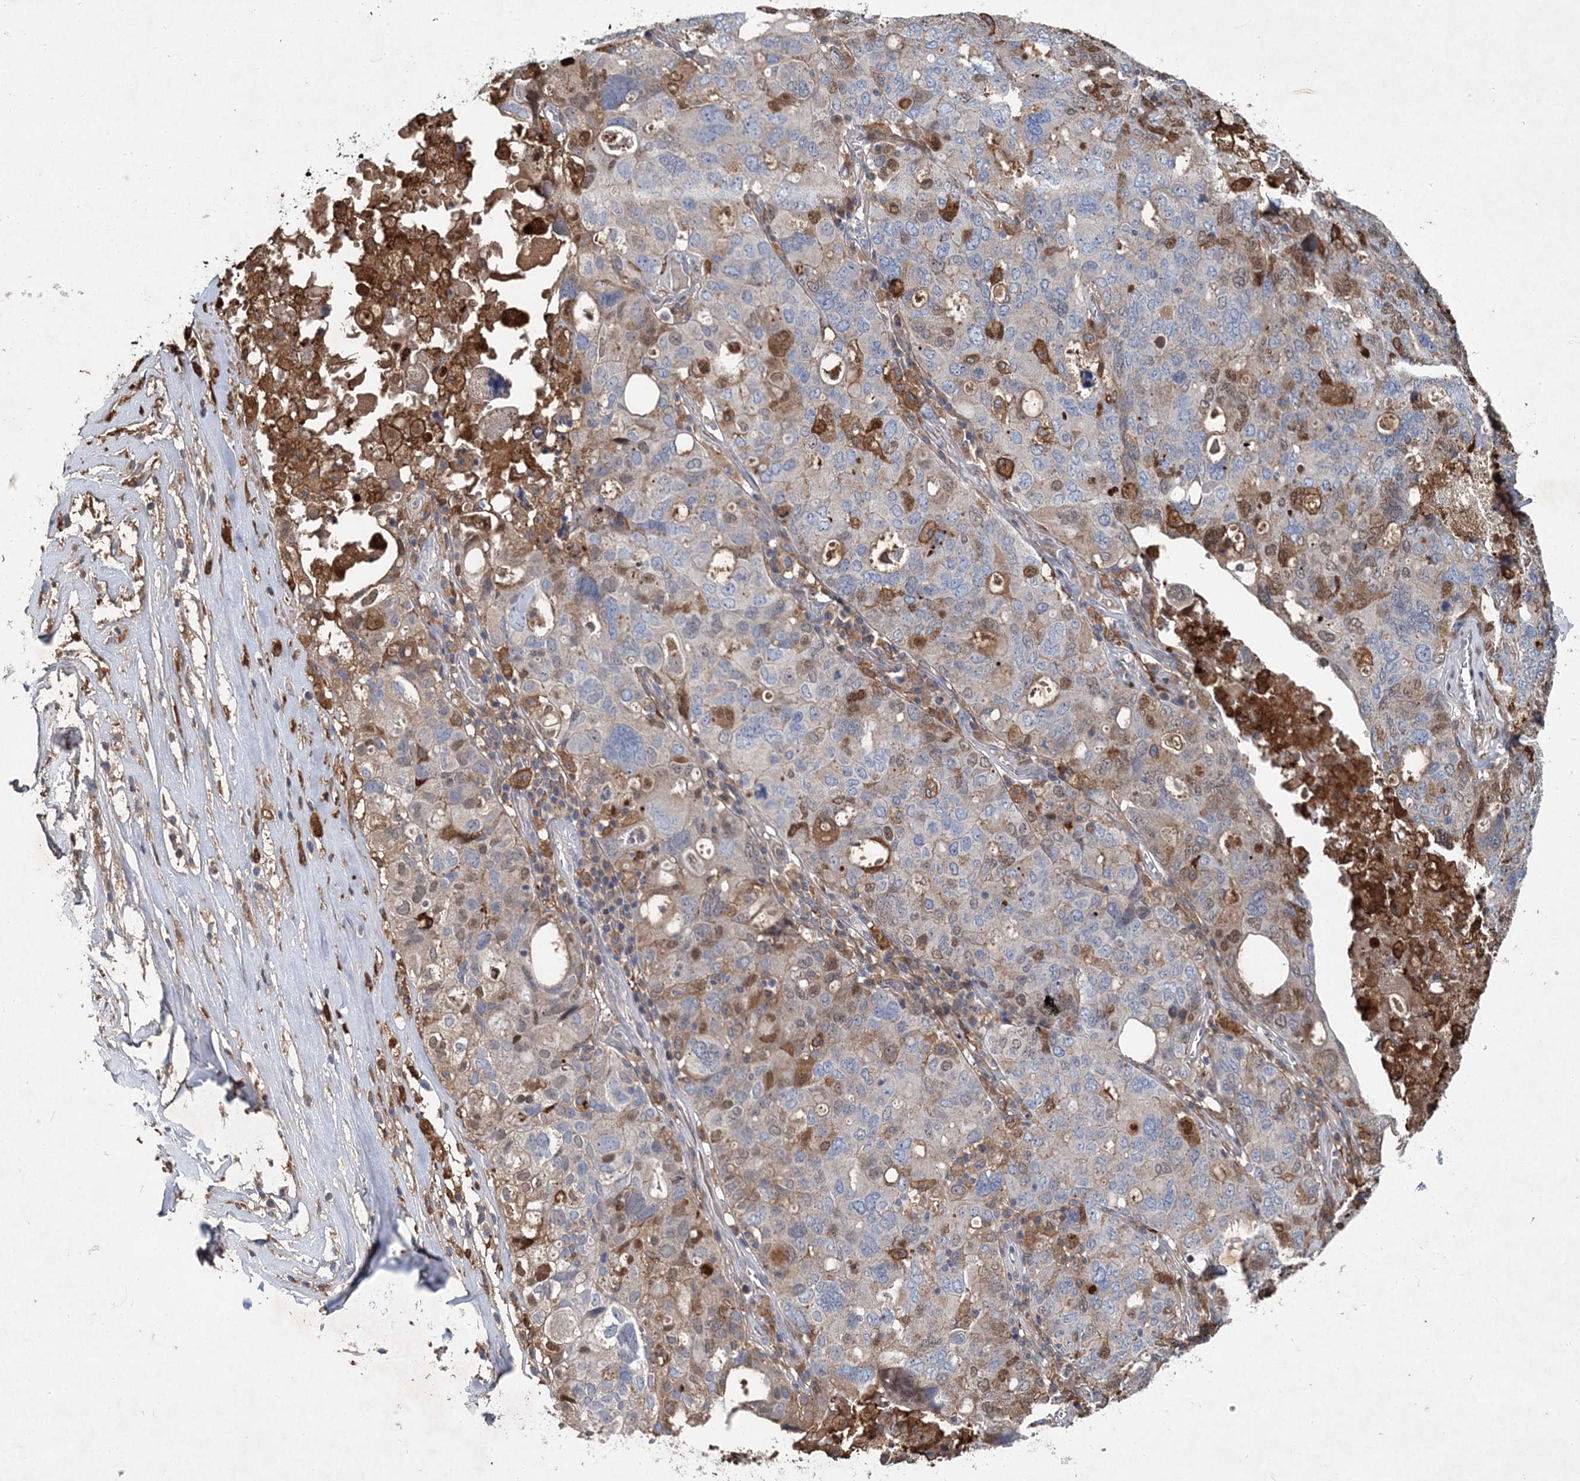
{"staining": {"intensity": "moderate", "quantity": "<25%", "location": "cytoplasmic/membranous,nuclear"}, "tissue": "ovarian cancer", "cell_type": "Tumor cells", "image_type": "cancer", "snomed": [{"axis": "morphology", "description": "Carcinoma, endometroid"}, {"axis": "topography", "description": "Ovary"}], "caption": "DAB (3,3'-diaminobenzidine) immunohistochemical staining of human ovarian endometroid carcinoma shows moderate cytoplasmic/membranous and nuclear protein positivity in approximately <25% of tumor cells. The staining was performed using DAB (3,3'-diaminobenzidine), with brown indicating positive protein expression. Nuclei are stained blue with hematoxylin.", "gene": "SPOPL", "patient": {"sex": "female", "age": 62}}